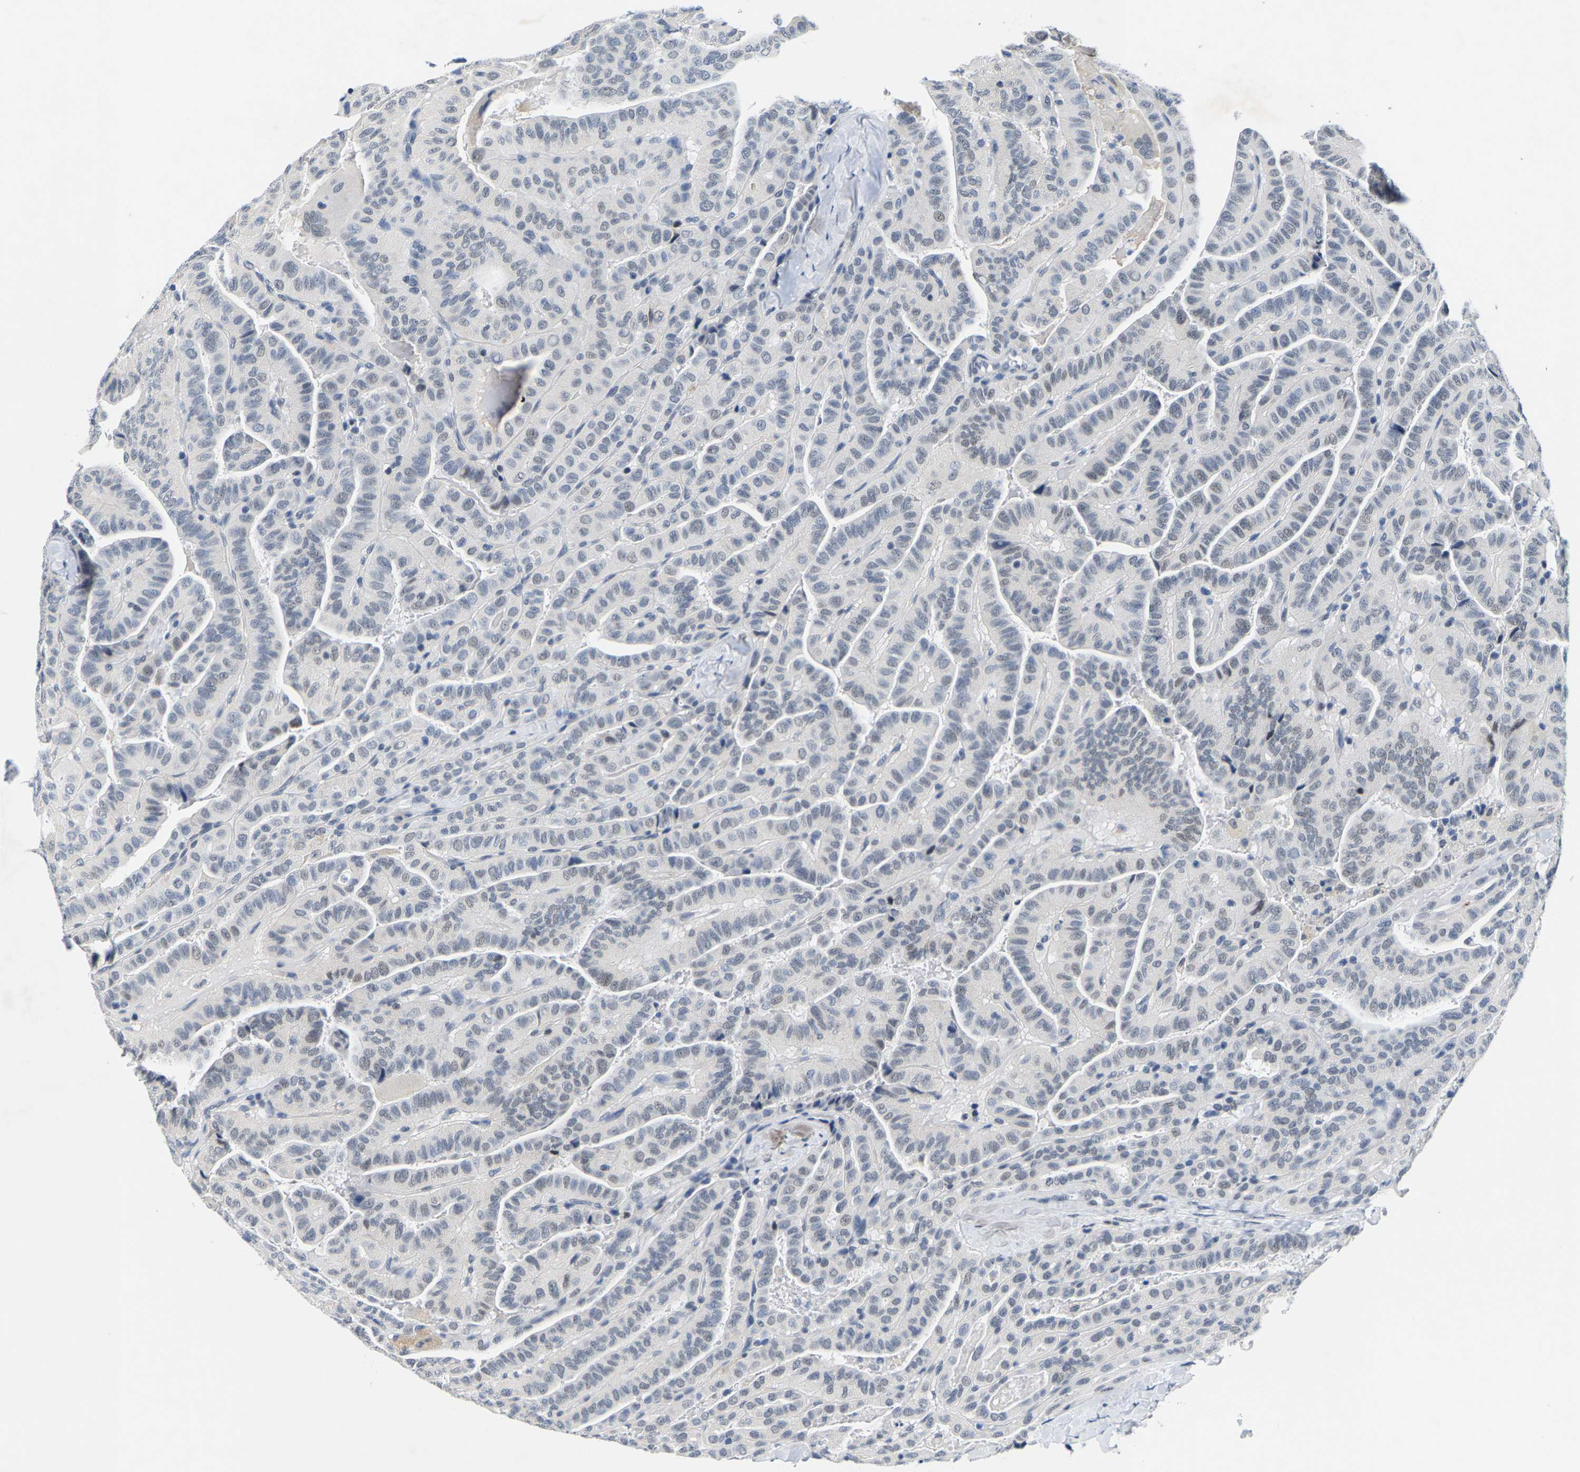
{"staining": {"intensity": "negative", "quantity": "none", "location": "none"}, "tissue": "thyroid cancer", "cell_type": "Tumor cells", "image_type": "cancer", "snomed": [{"axis": "morphology", "description": "Papillary adenocarcinoma, NOS"}, {"axis": "topography", "description": "Thyroid gland"}], "caption": "Tumor cells are negative for brown protein staining in thyroid cancer. The staining was performed using DAB (3,3'-diaminobenzidine) to visualize the protein expression in brown, while the nuclei were stained in blue with hematoxylin (Magnification: 20x).", "gene": "SETD1B", "patient": {"sex": "male", "age": 77}}